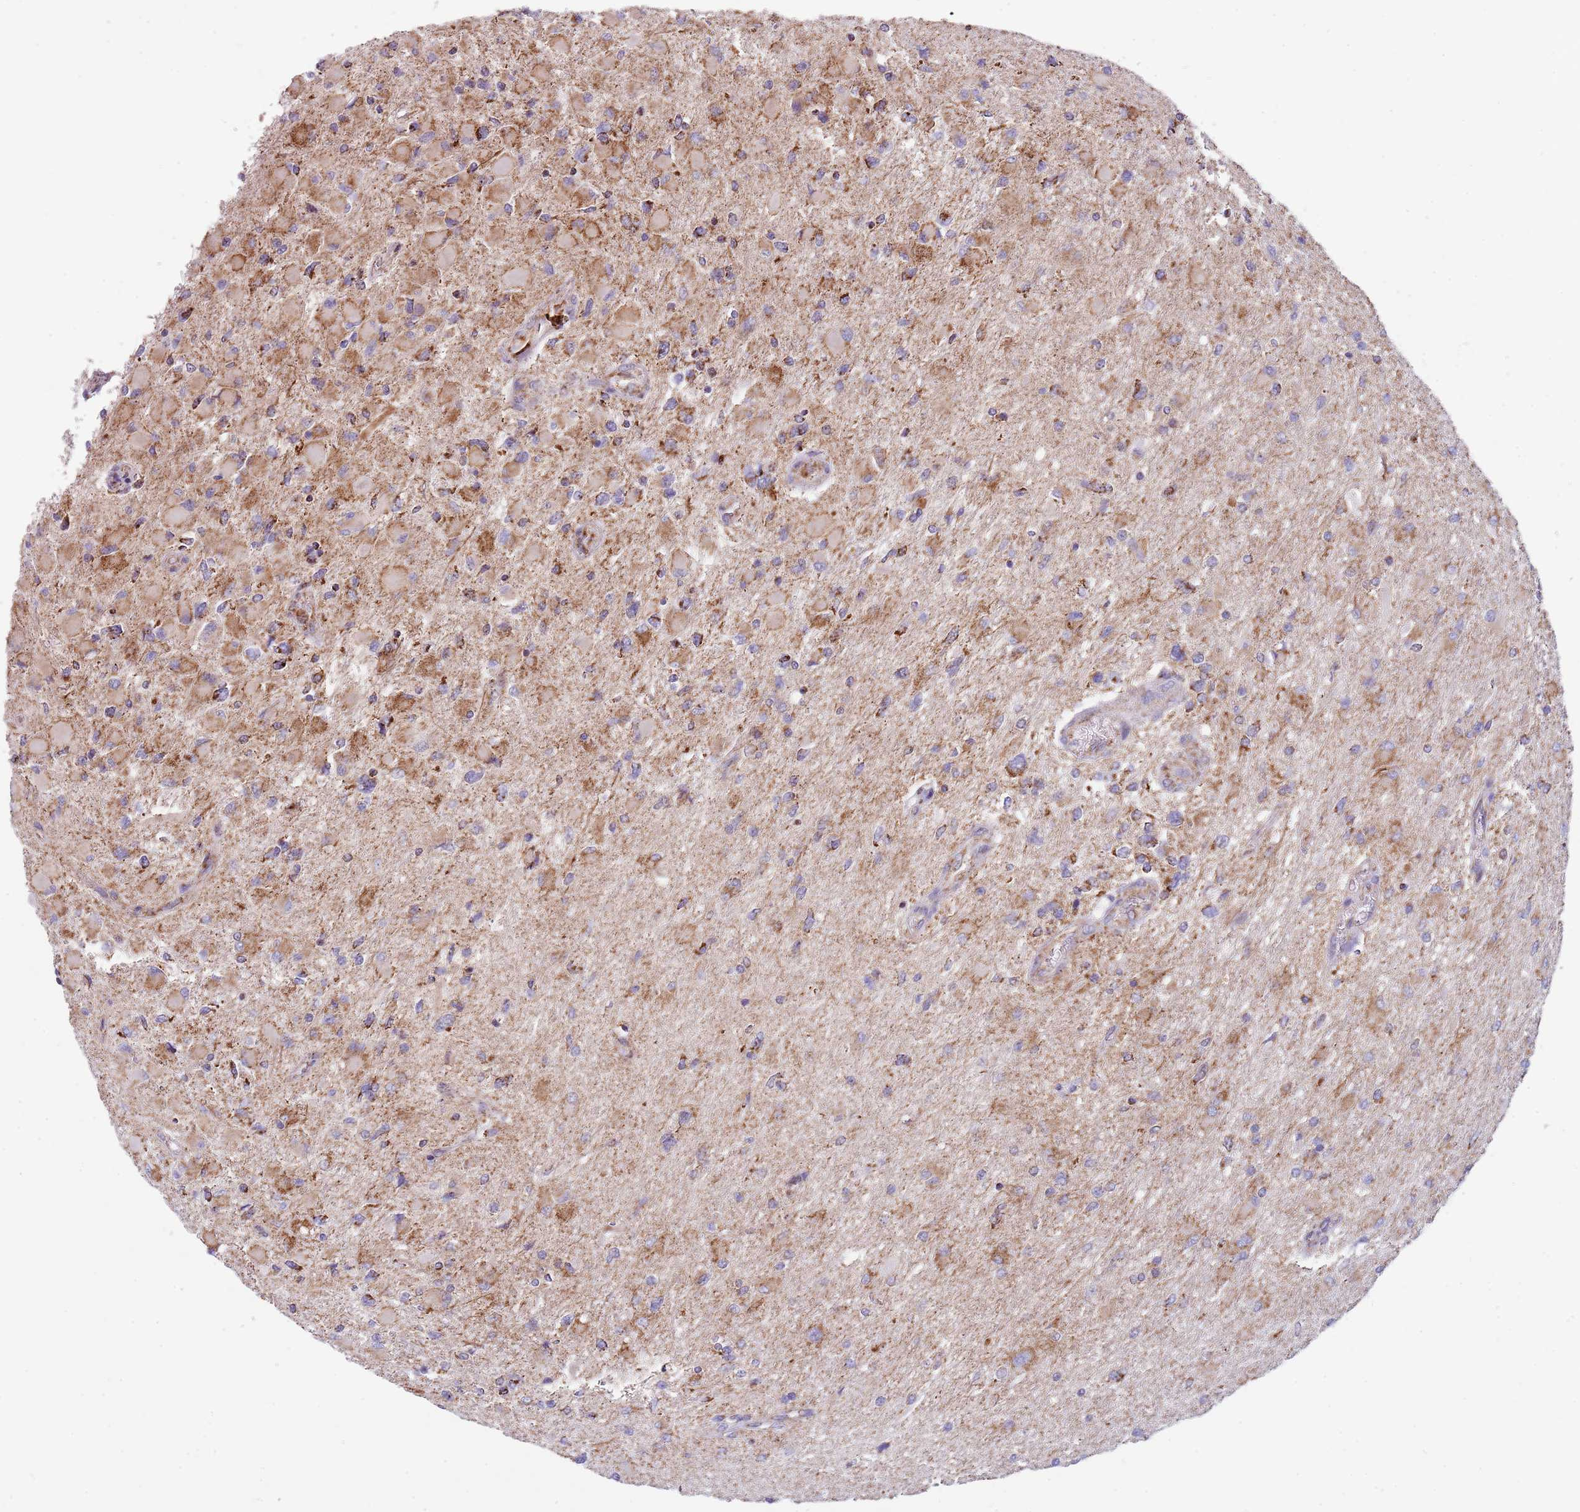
{"staining": {"intensity": "moderate", "quantity": "<25%", "location": "cytoplasmic/membranous"}, "tissue": "glioma", "cell_type": "Tumor cells", "image_type": "cancer", "snomed": [{"axis": "morphology", "description": "Glioma, malignant, High grade"}, {"axis": "topography", "description": "Cerebral cortex"}], "caption": "Protein staining of malignant glioma (high-grade) tissue shows moderate cytoplasmic/membranous expression in approximately <25% of tumor cells. (IHC, brightfield microscopy, high magnification).", "gene": "LHX6", "patient": {"sex": "female", "age": 36}}